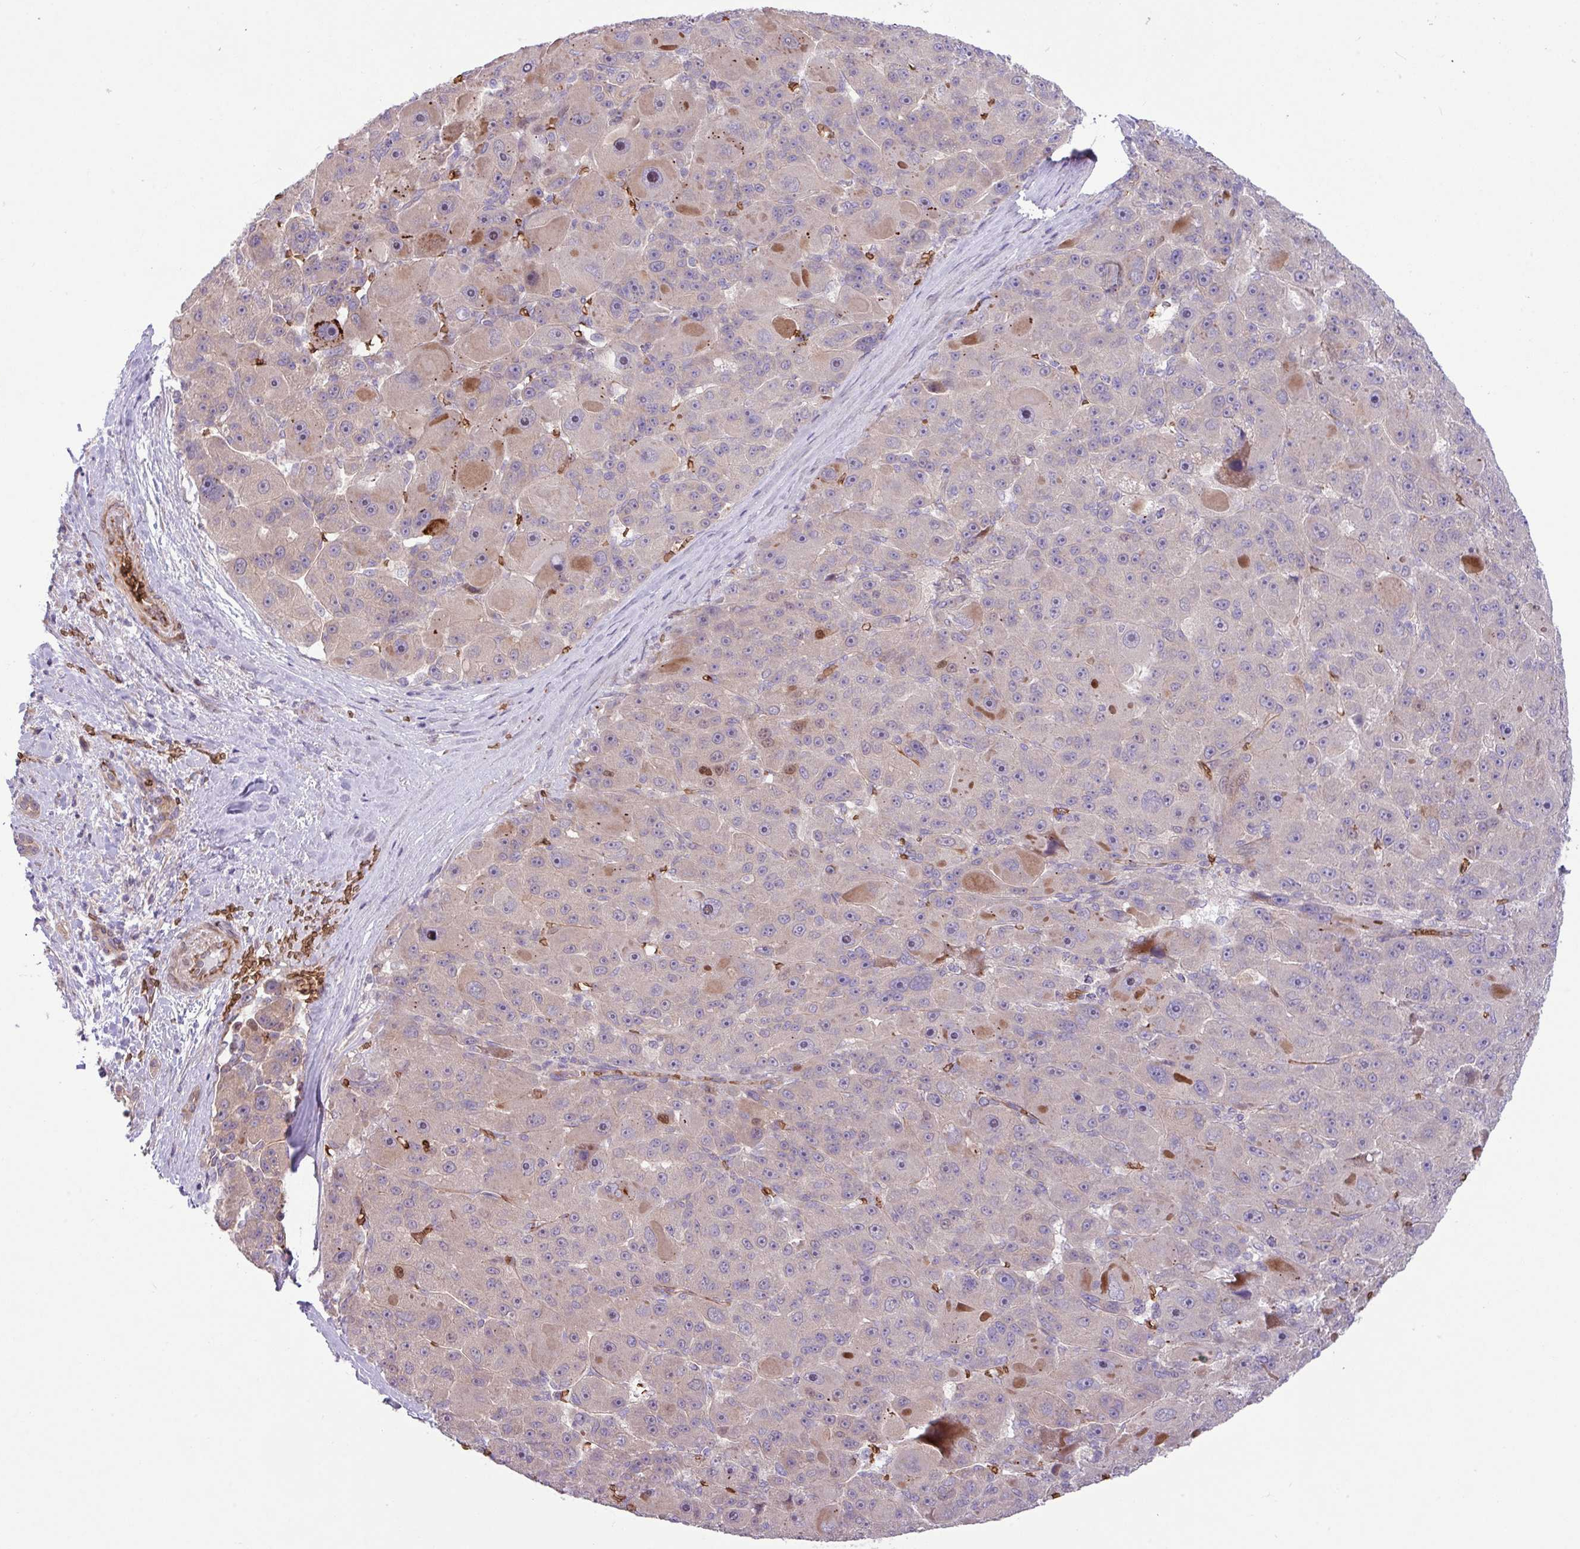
{"staining": {"intensity": "negative", "quantity": "none", "location": "none"}, "tissue": "liver cancer", "cell_type": "Tumor cells", "image_type": "cancer", "snomed": [{"axis": "morphology", "description": "Carcinoma, Hepatocellular, NOS"}, {"axis": "topography", "description": "Liver"}], "caption": "The histopathology image reveals no staining of tumor cells in liver hepatocellular carcinoma.", "gene": "RAD21L1", "patient": {"sex": "male", "age": 76}}